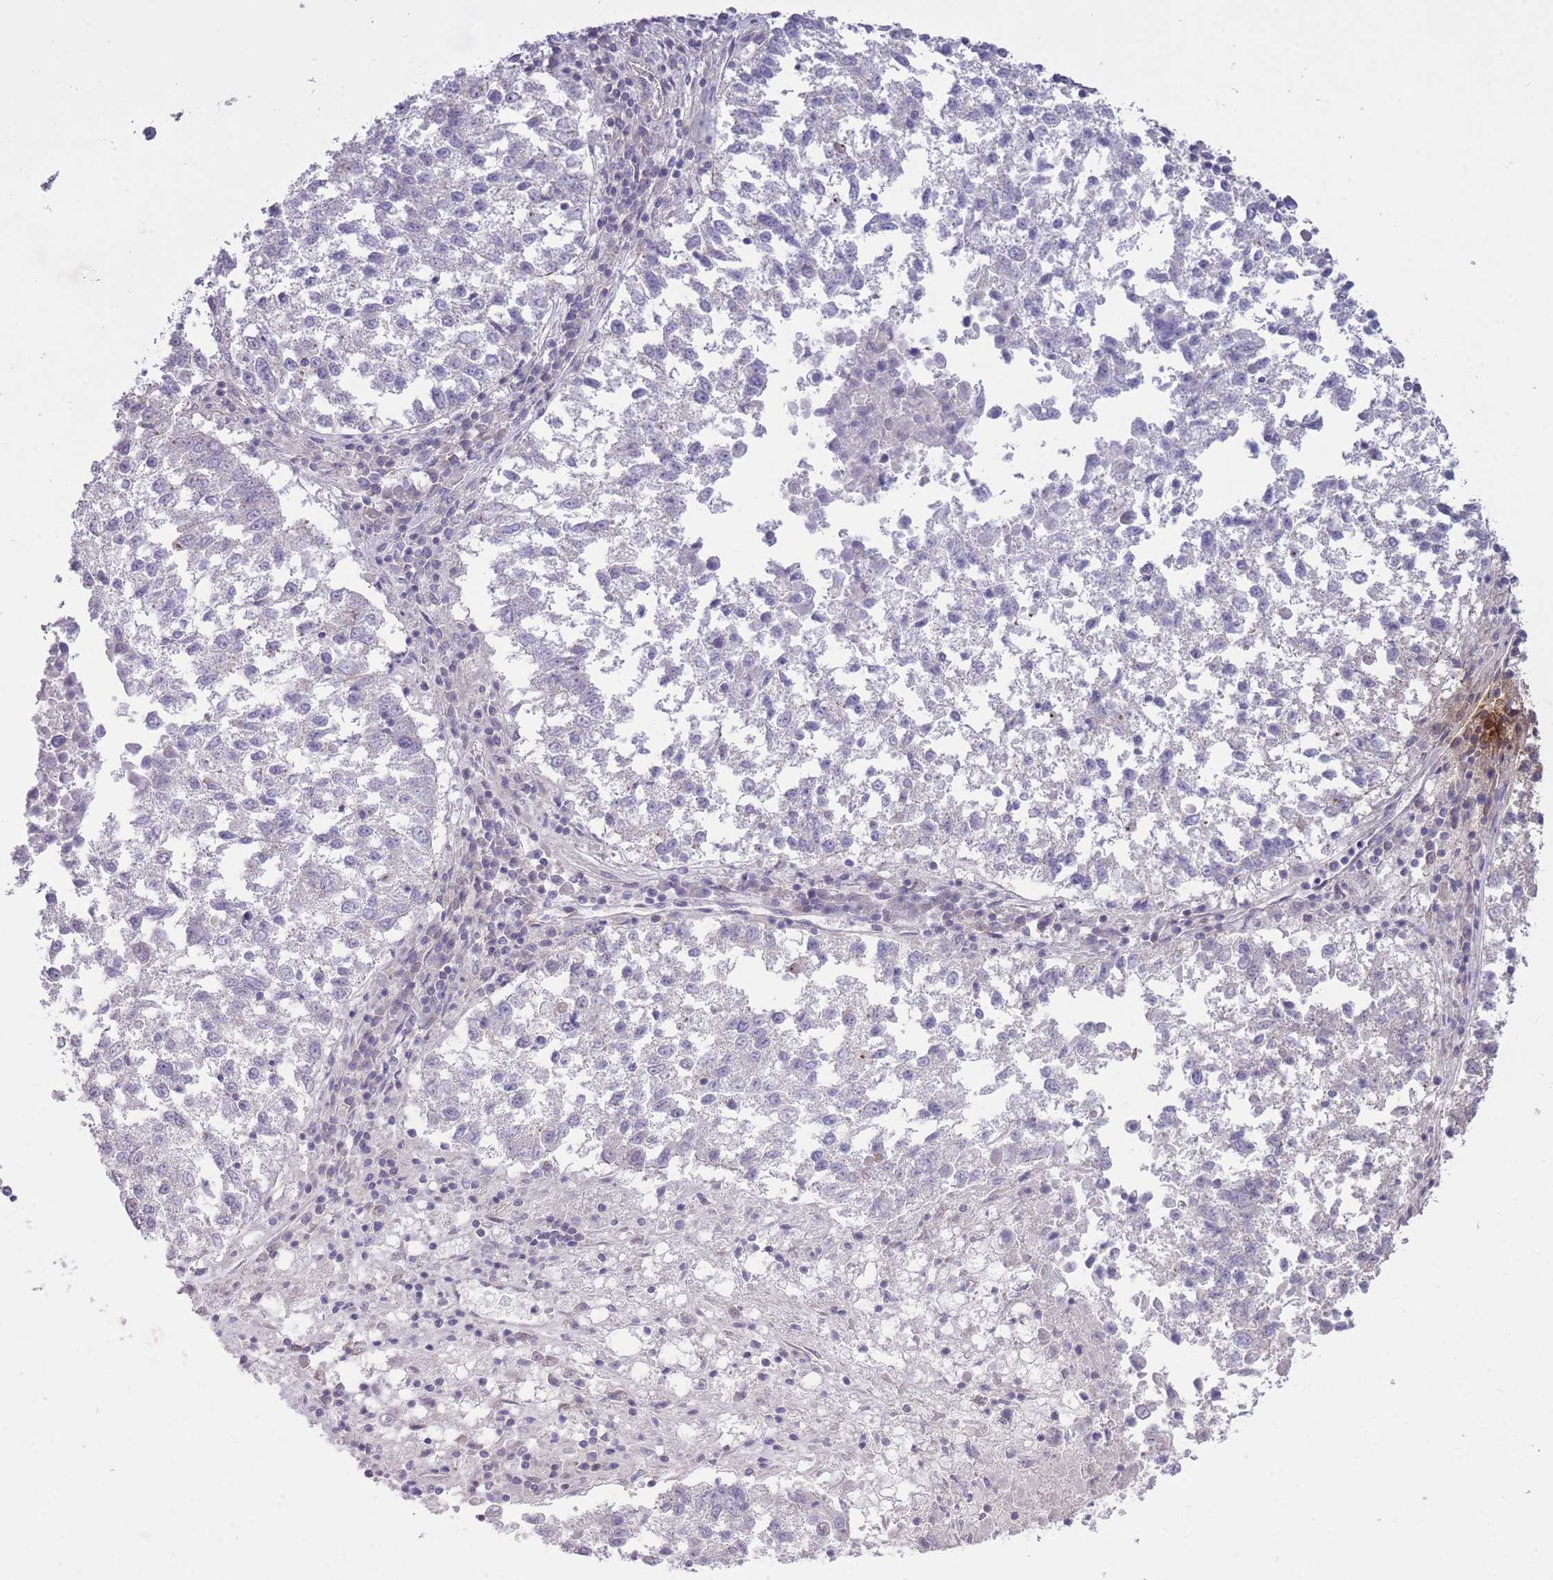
{"staining": {"intensity": "negative", "quantity": "none", "location": "none"}, "tissue": "lung cancer", "cell_type": "Tumor cells", "image_type": "cancer", "snomed": [{"axis": "morphology", "description": "Squamous cell carcinoma, NOS"}, {"axis": "topography", "description": "Lung"}], "caption": "A photomicrograph of human lung cancer (squamous cell carcinoma) is negative for staining in tumor cells.", "gene": "RIC8A", "patient": {"sex": "male", "age": 73}}